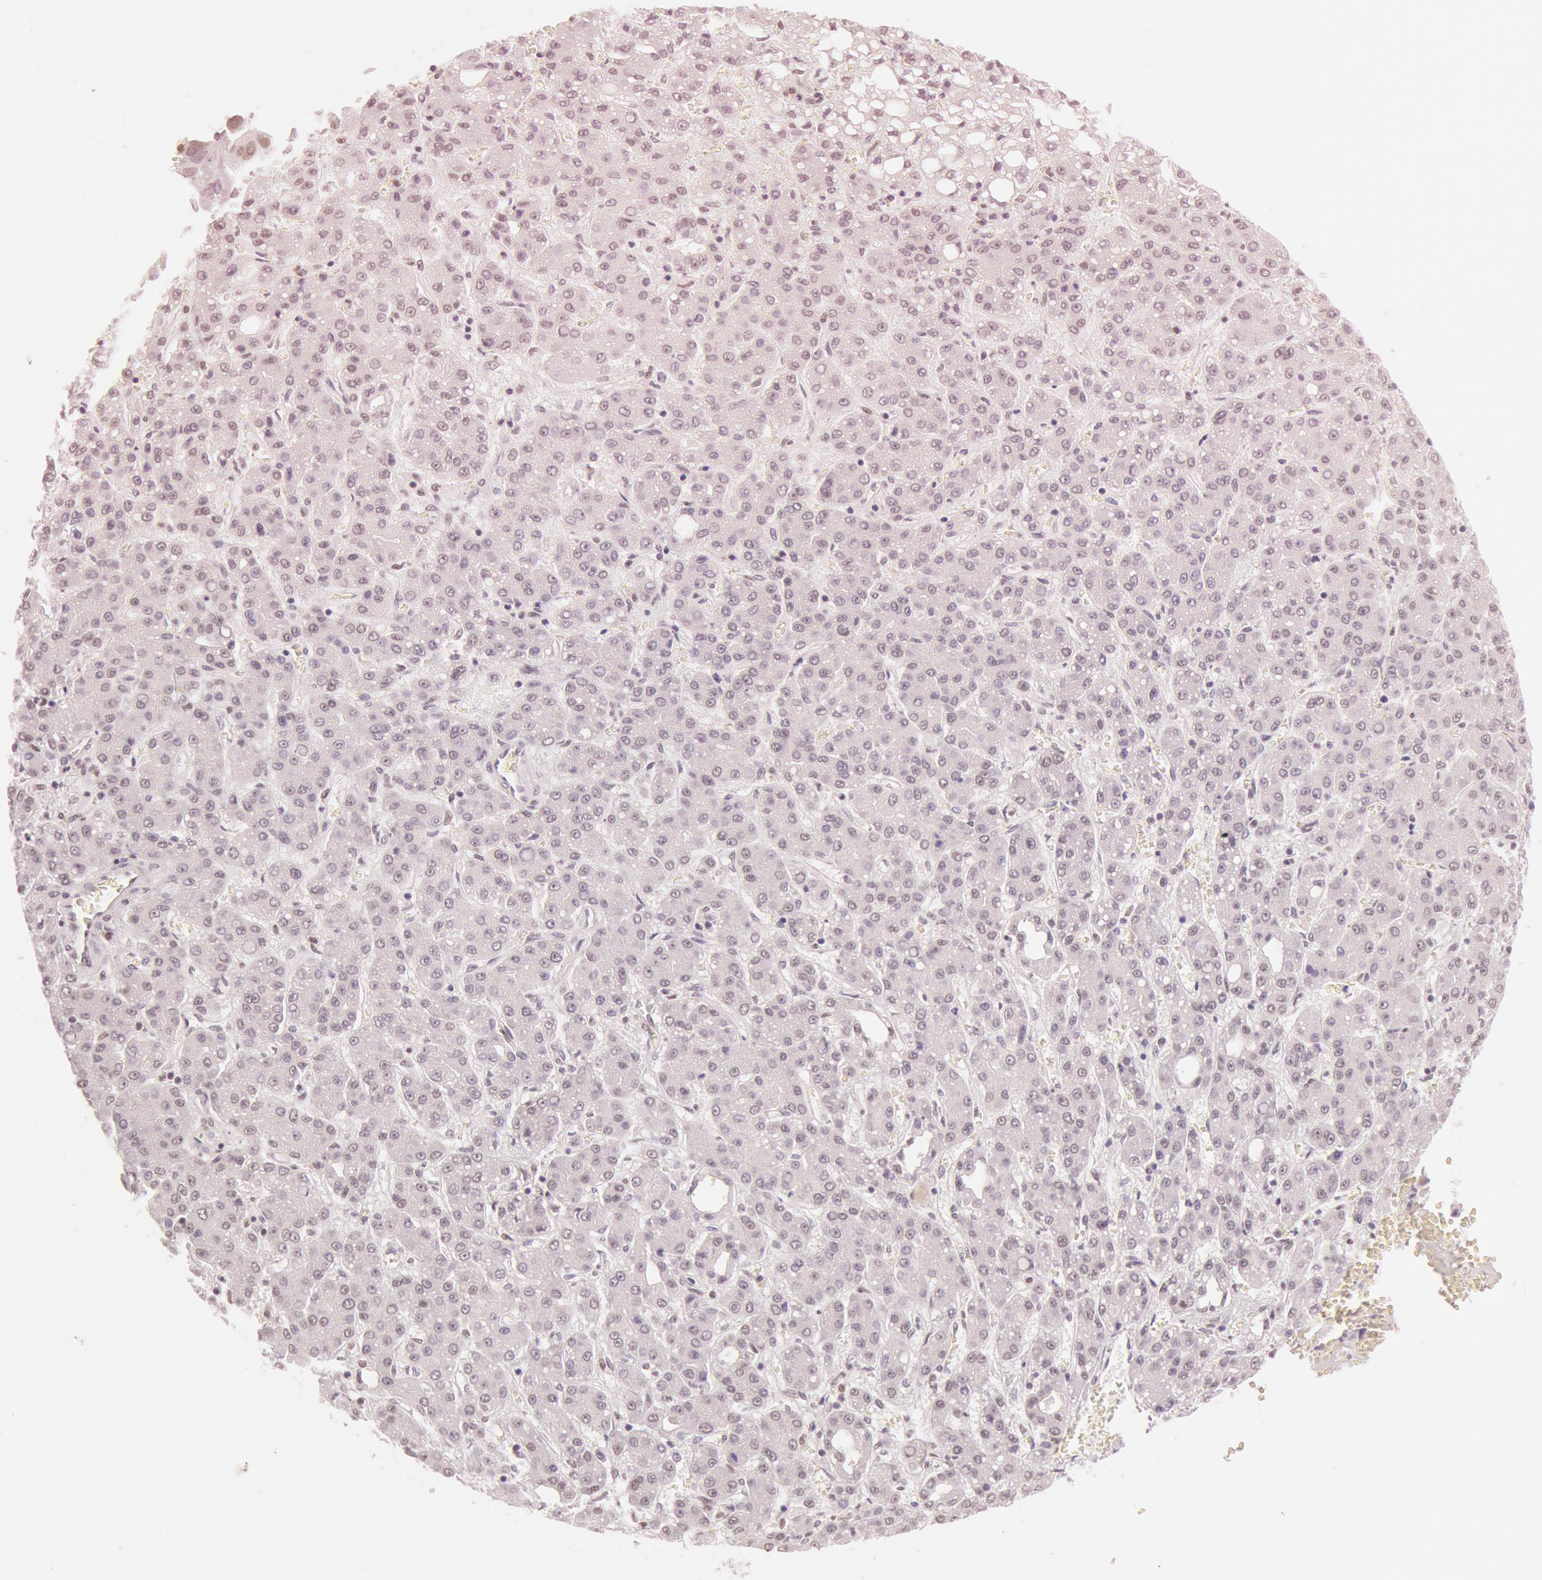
{"staining": {"intensity": "negative", "quantity": "none", "location": "none"}, "tissue": "liver cancer", "cell_type": "Tumor cells", "image_type": "cancer", "snomed": [{"axis": "morphology", "description": "Carcinoma, Hepatocellular, NOS"}, {"axis": "topography", "description": "Liver"}], "caption": "Liver hepatocellular carcinoma stained for a protein using immunohistochemistry exhibits no expression tumor cells.", "gene": "TASL", "patient": {"sex": "male", "age": 69}}